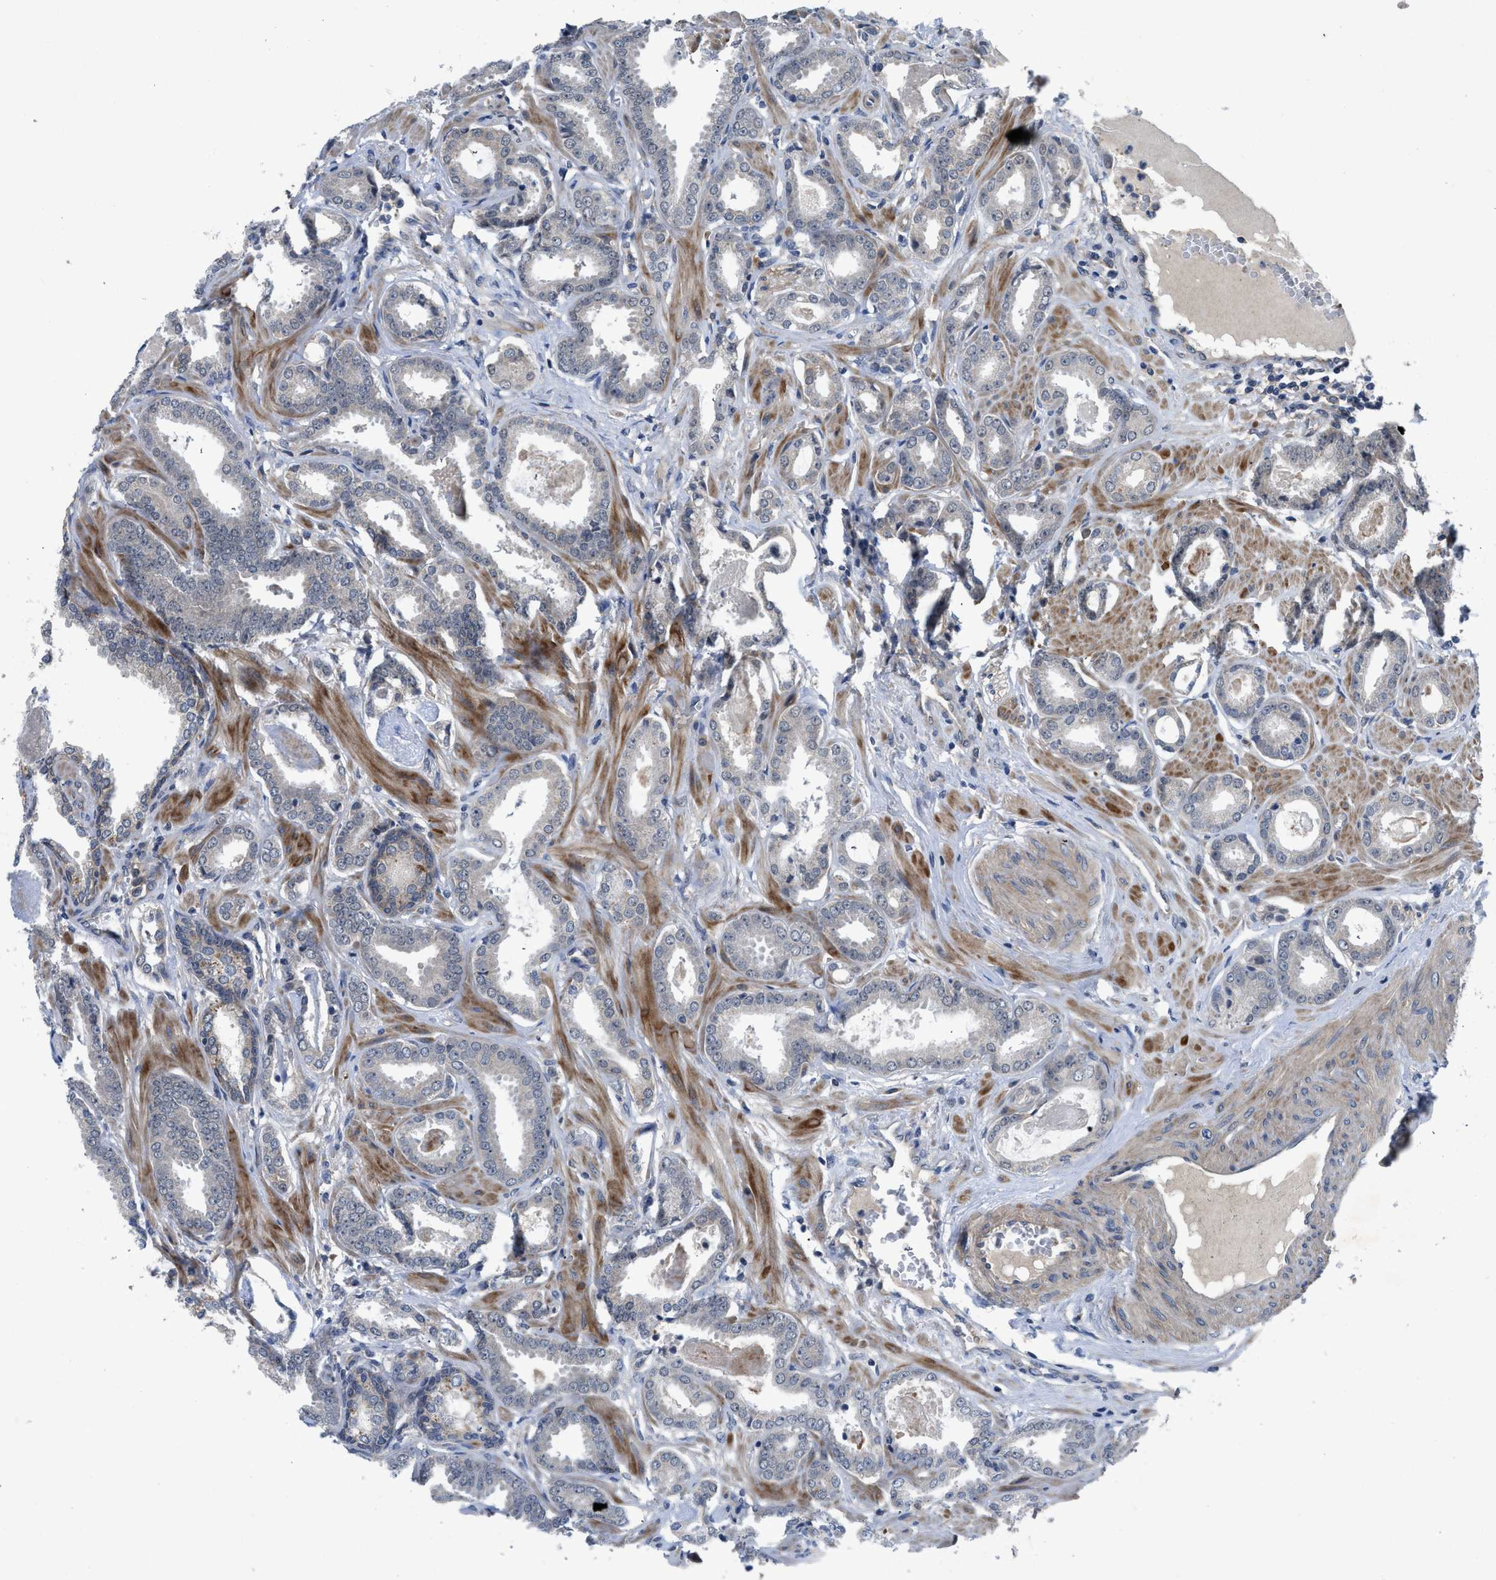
{"staining": {"intensity": "negative", "quantity": "none", "location": "none"}, "tissue": "prostate cancer", "cell_type": "Tumor cells", "image_type": "cancer", "snomed": [{"axis": "morphology", "description": "Adenocarcinoma, Low grade"}, {"axis": "topography", "description": "Prostate"}], "caption": "Immunohistochemistry (IHC) photomicrograph of prostate cancer (adenocarcinoma (low-grade)) stained for a protein (brown), which displays no staining in tumor cells.", "gene": "PANX1", "patient": {"sex": "male", "age": 53}}